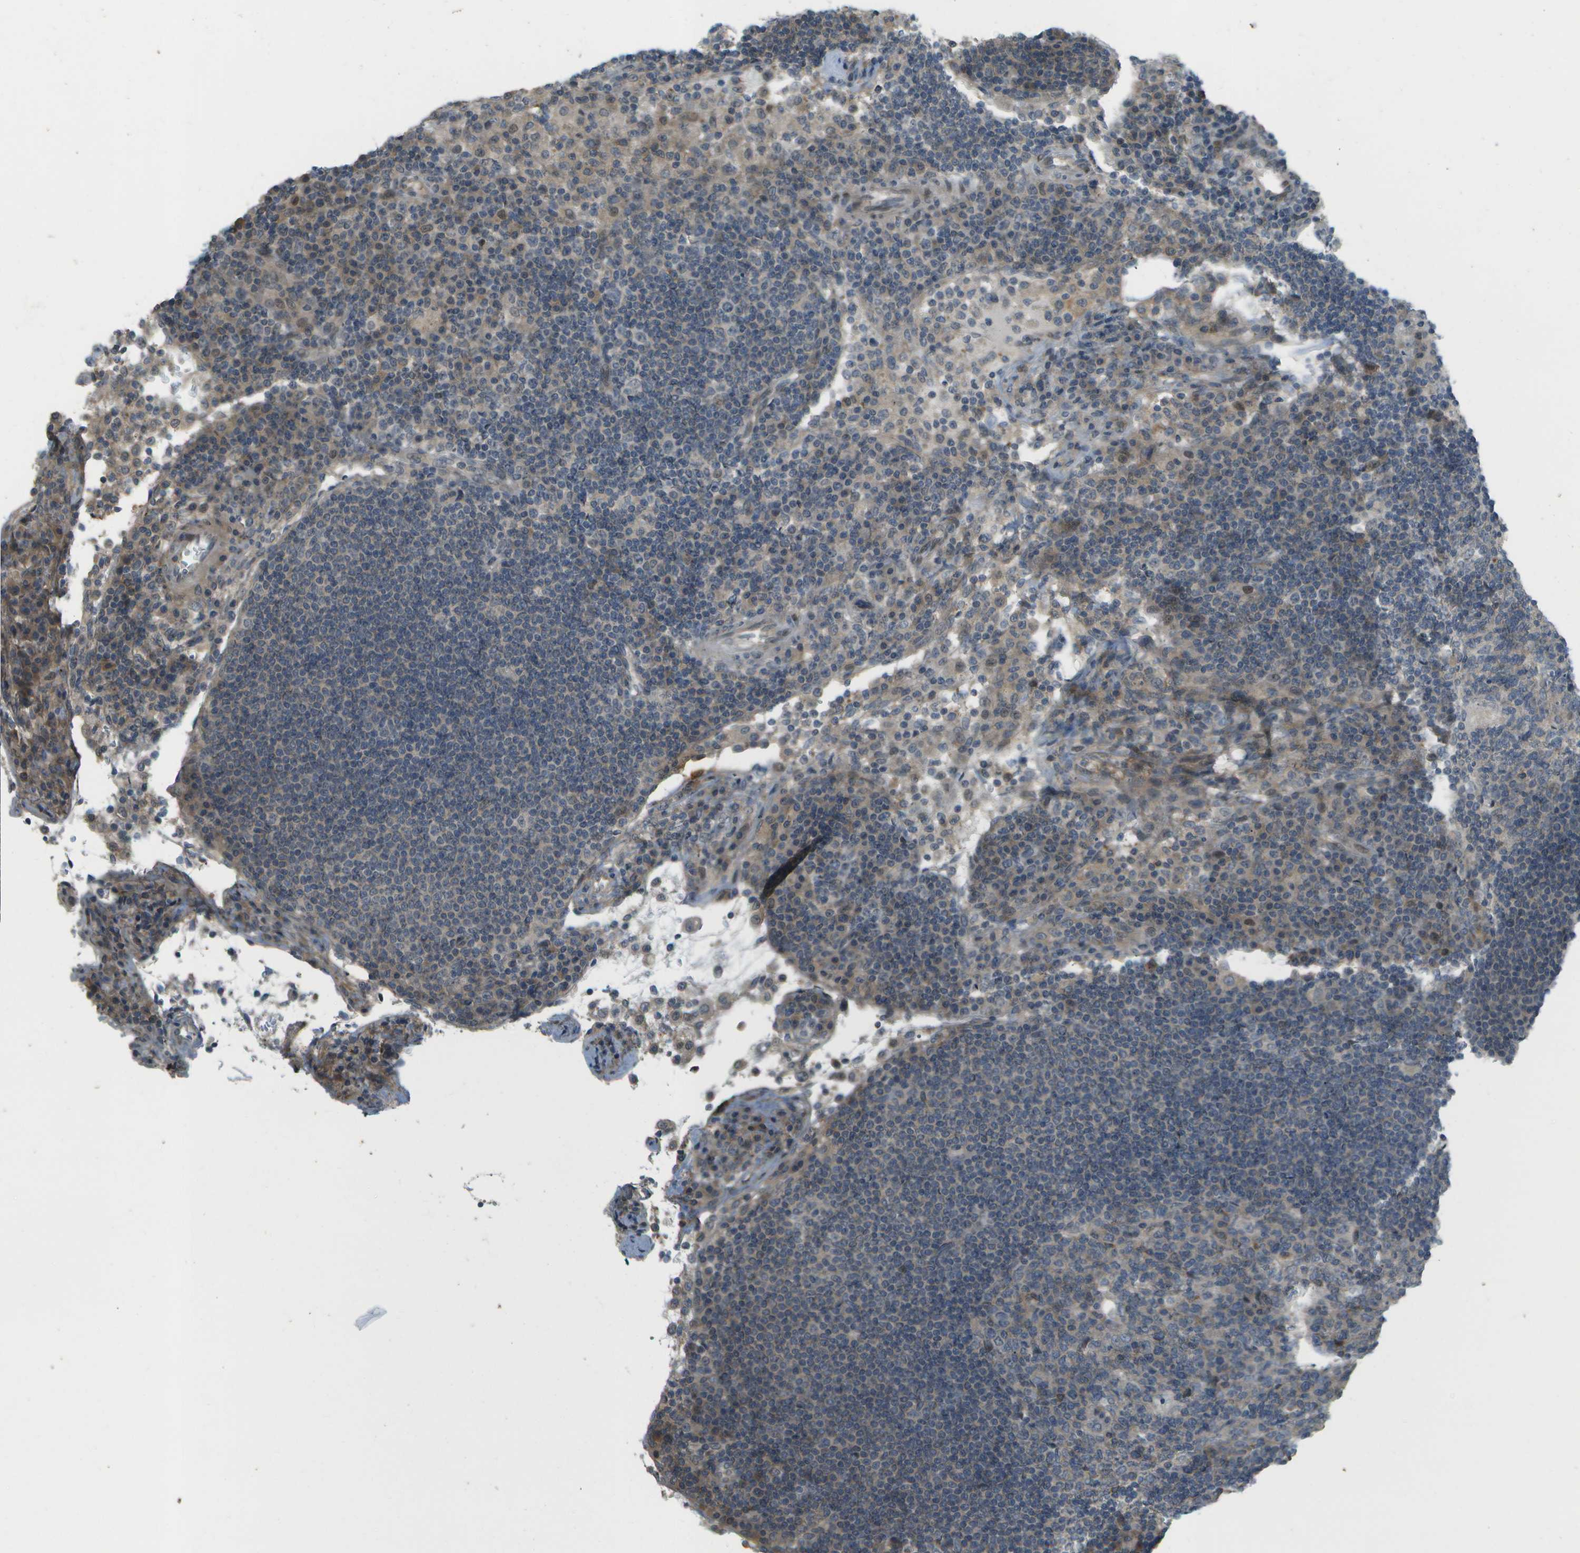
{"staining": {"intensity": "moderate", "quantity": "<25%", "location": "cytoplasmic/membranous"}, "tissue": "lymph node", "cell_type": "Germinal center cells", "image_type": "normal", "snomed": [{"axis": "morphology", "description": "Normal tissue, NOS"}, {"axis": "topography", "description": "Lymph node"}], "caption": "A photomicrograph of human lymph node stained for a protein displays moderate cytoplasmic/membranous brown staining in germinal center cells. (DAB = brown stain, brightfield microscopy at high magnification).", "gene": "WNK2", "patient": {"sex": "female", "age": 53}}